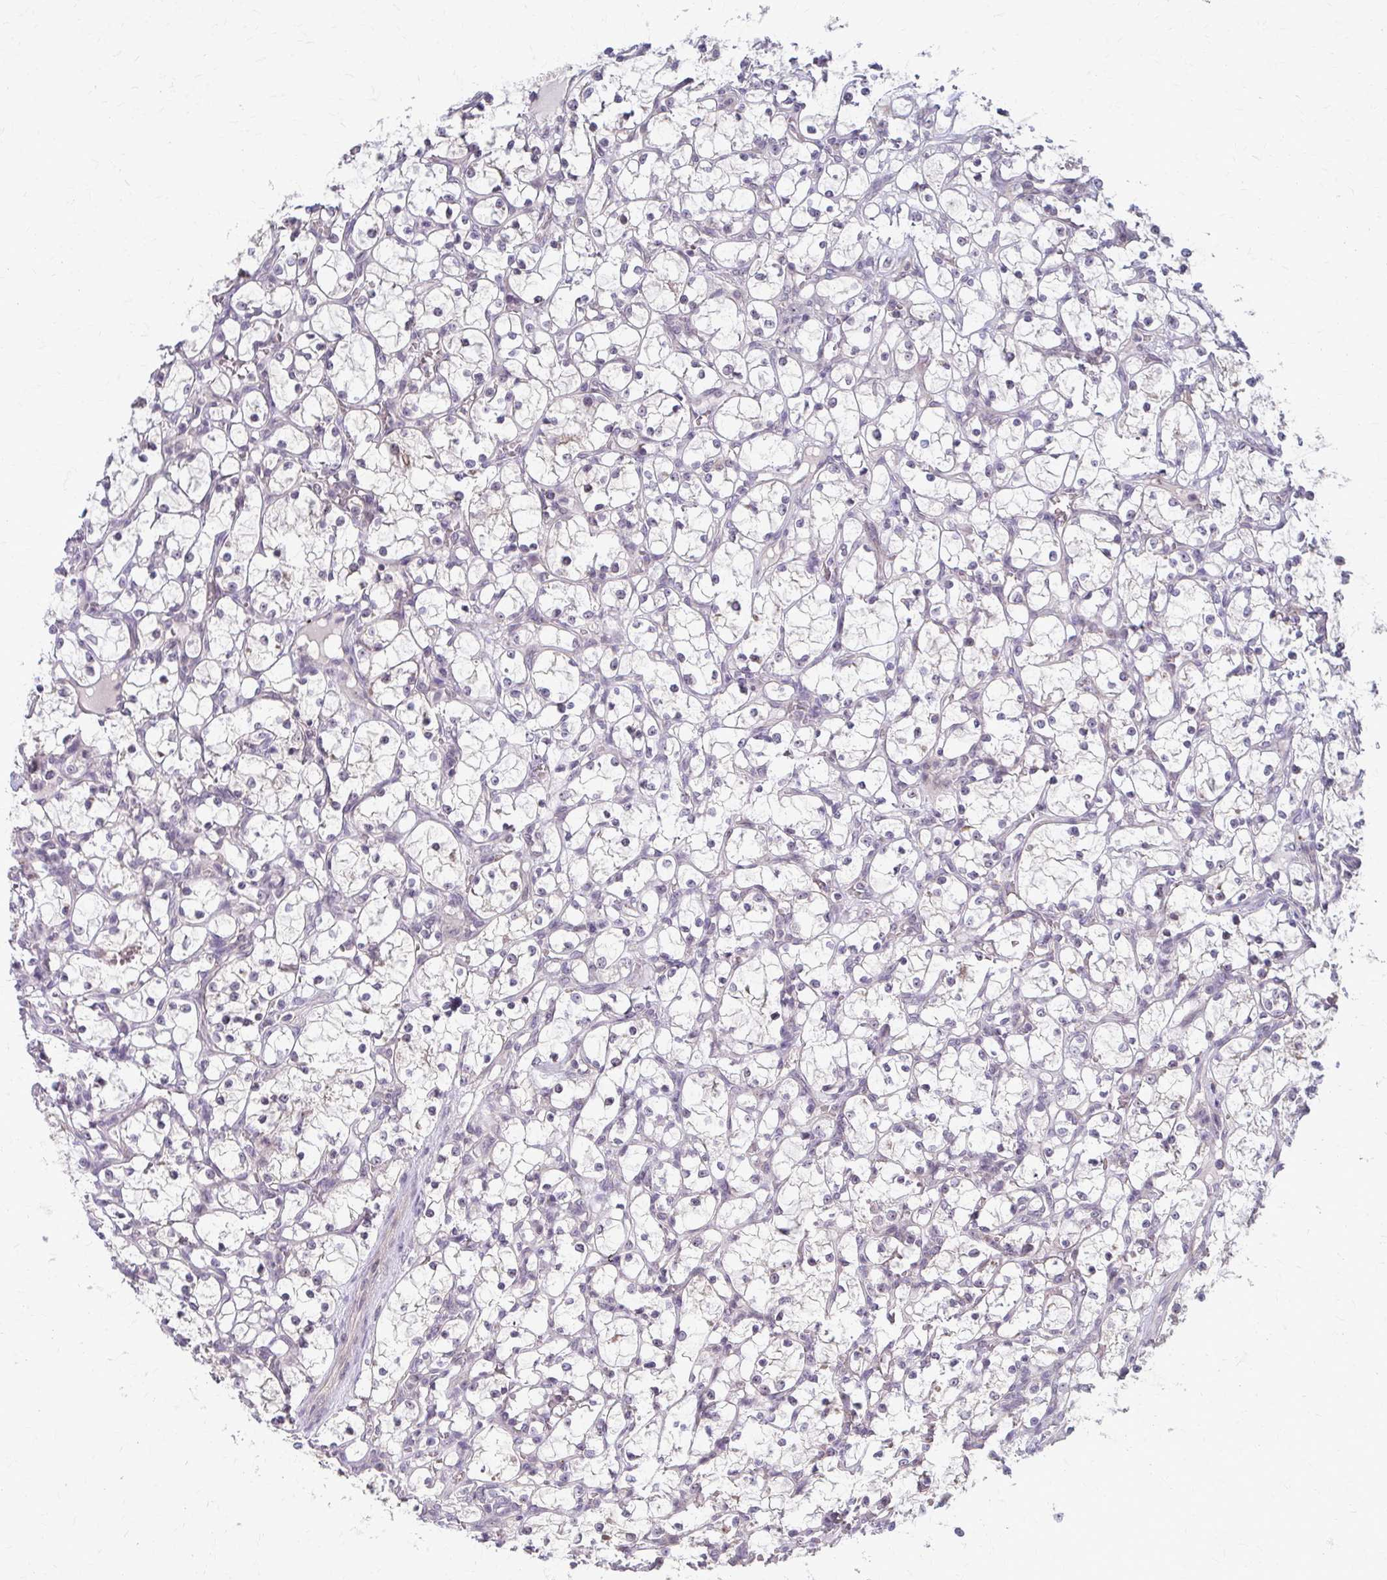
{"staining": {"intensity": "negative", "quantity": "none", "location": "none"}, "tissue": "renal cancer", "cell_type": "Tumor cells", "image_type": "cancer", "snomed": [{"axis": "morphology", "description": "Adenocarcinoma, NOS"}, {"axis": "topography", "description": "Kidney"}], "caption": "IHC histopathology image of renal adenocarcinoma stained for a protein (brown), which exhibits no expression in tumor cells. Brightfield microscopy of IHC stained with DAB (brown) and hematoxylin (blue), captured at high magnification.", "gene": "NUDT16", "patient": {"sex": "female", "age": 69}}